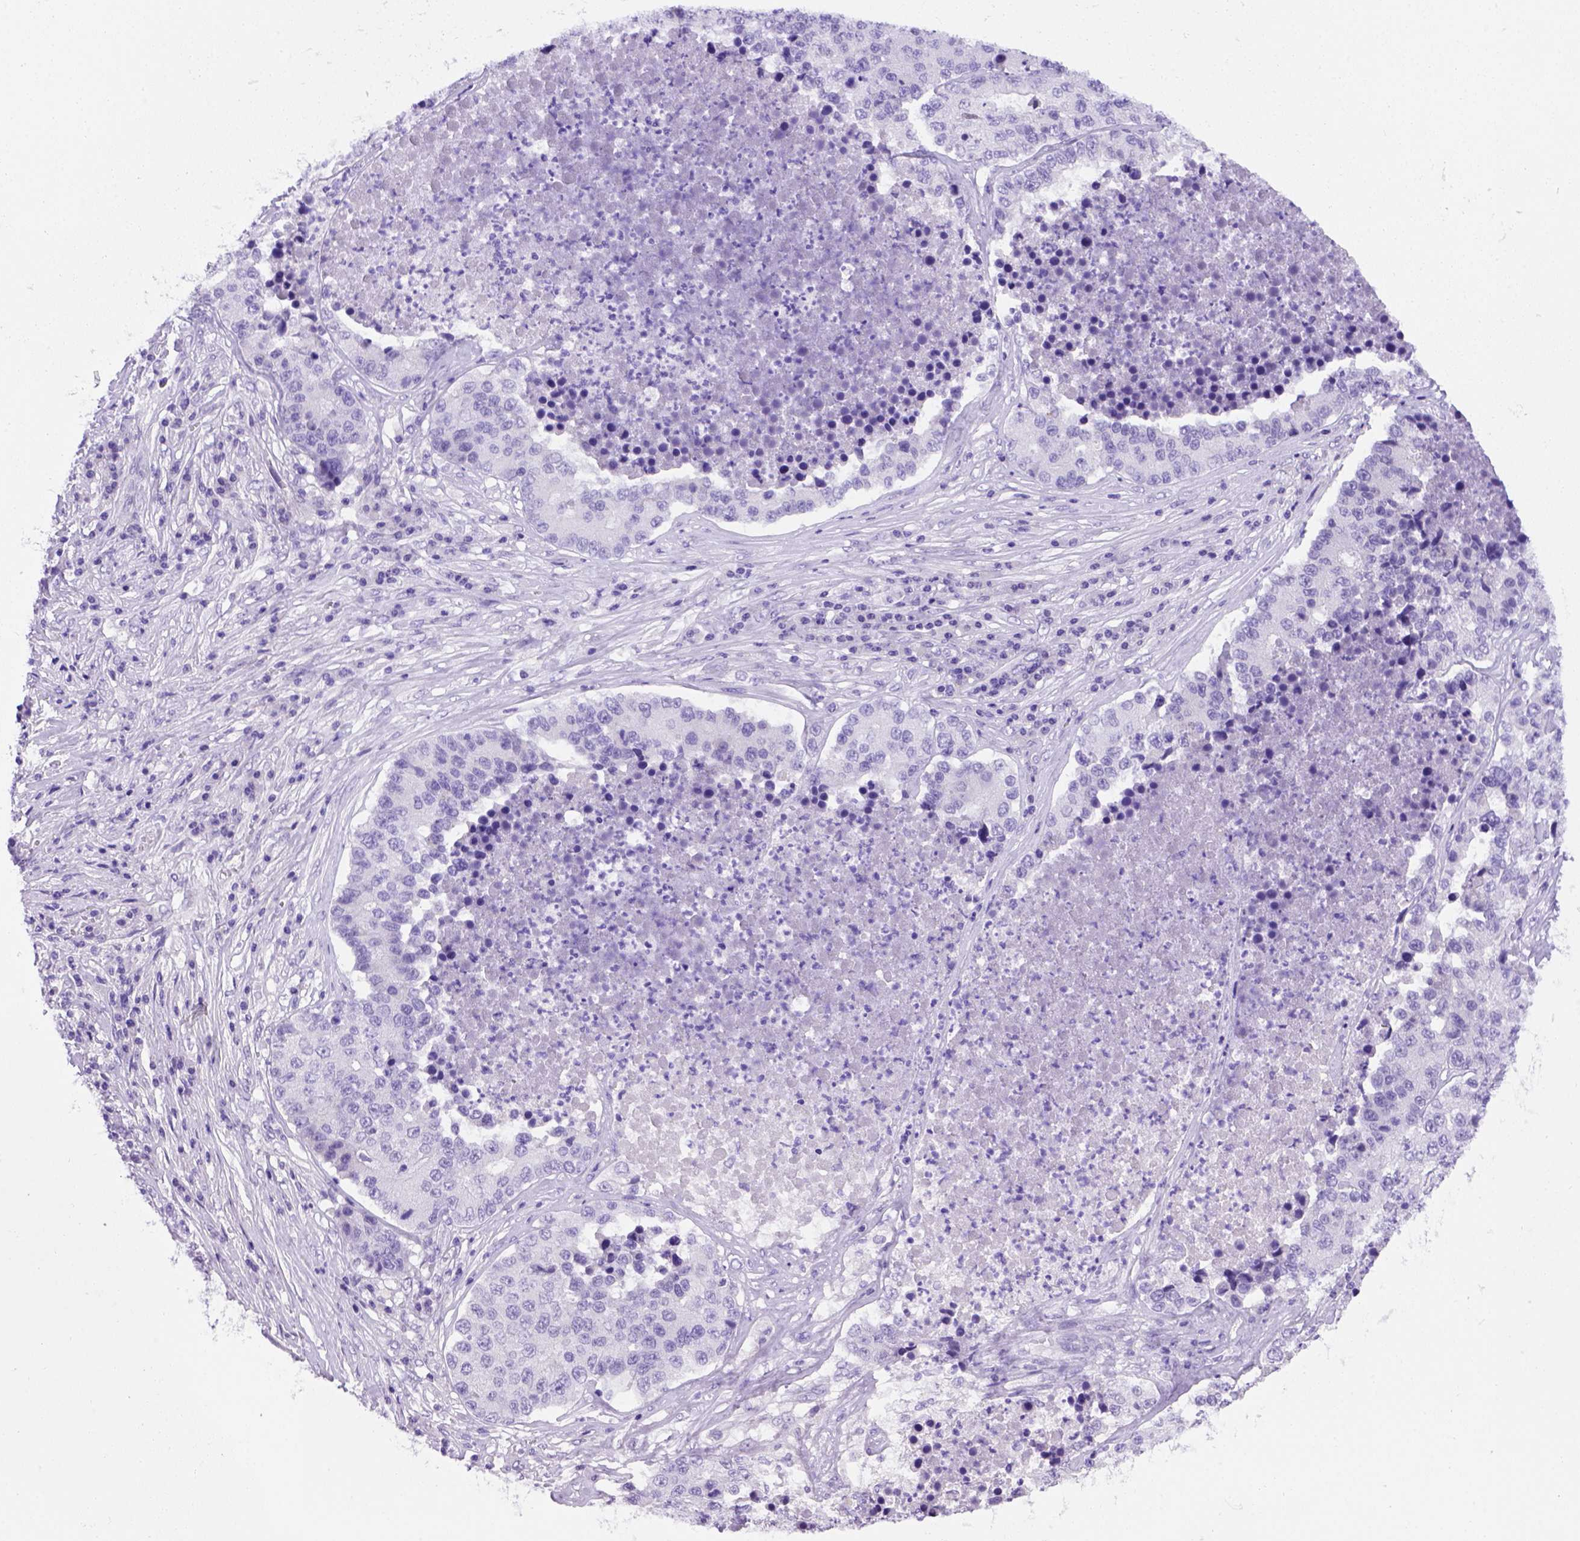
{"staining": {"intensity": "negative", "quantity": "none", "location": "none"}, "tissue": "stomach cancer", "cell_type": "Tumor cells", "image_type": "cancer", "snomed": [{"axis": "morphology", "description": "Adenocarcinoma, NOS"}, {"axis": "topography", "description": "Stomach"}], "caption": "Tumor cells are negative for brown protein staining in adenocarcinoma (stomach).", "gene": "FOXI1", "patient": {"sex": "male", "age": 71}}